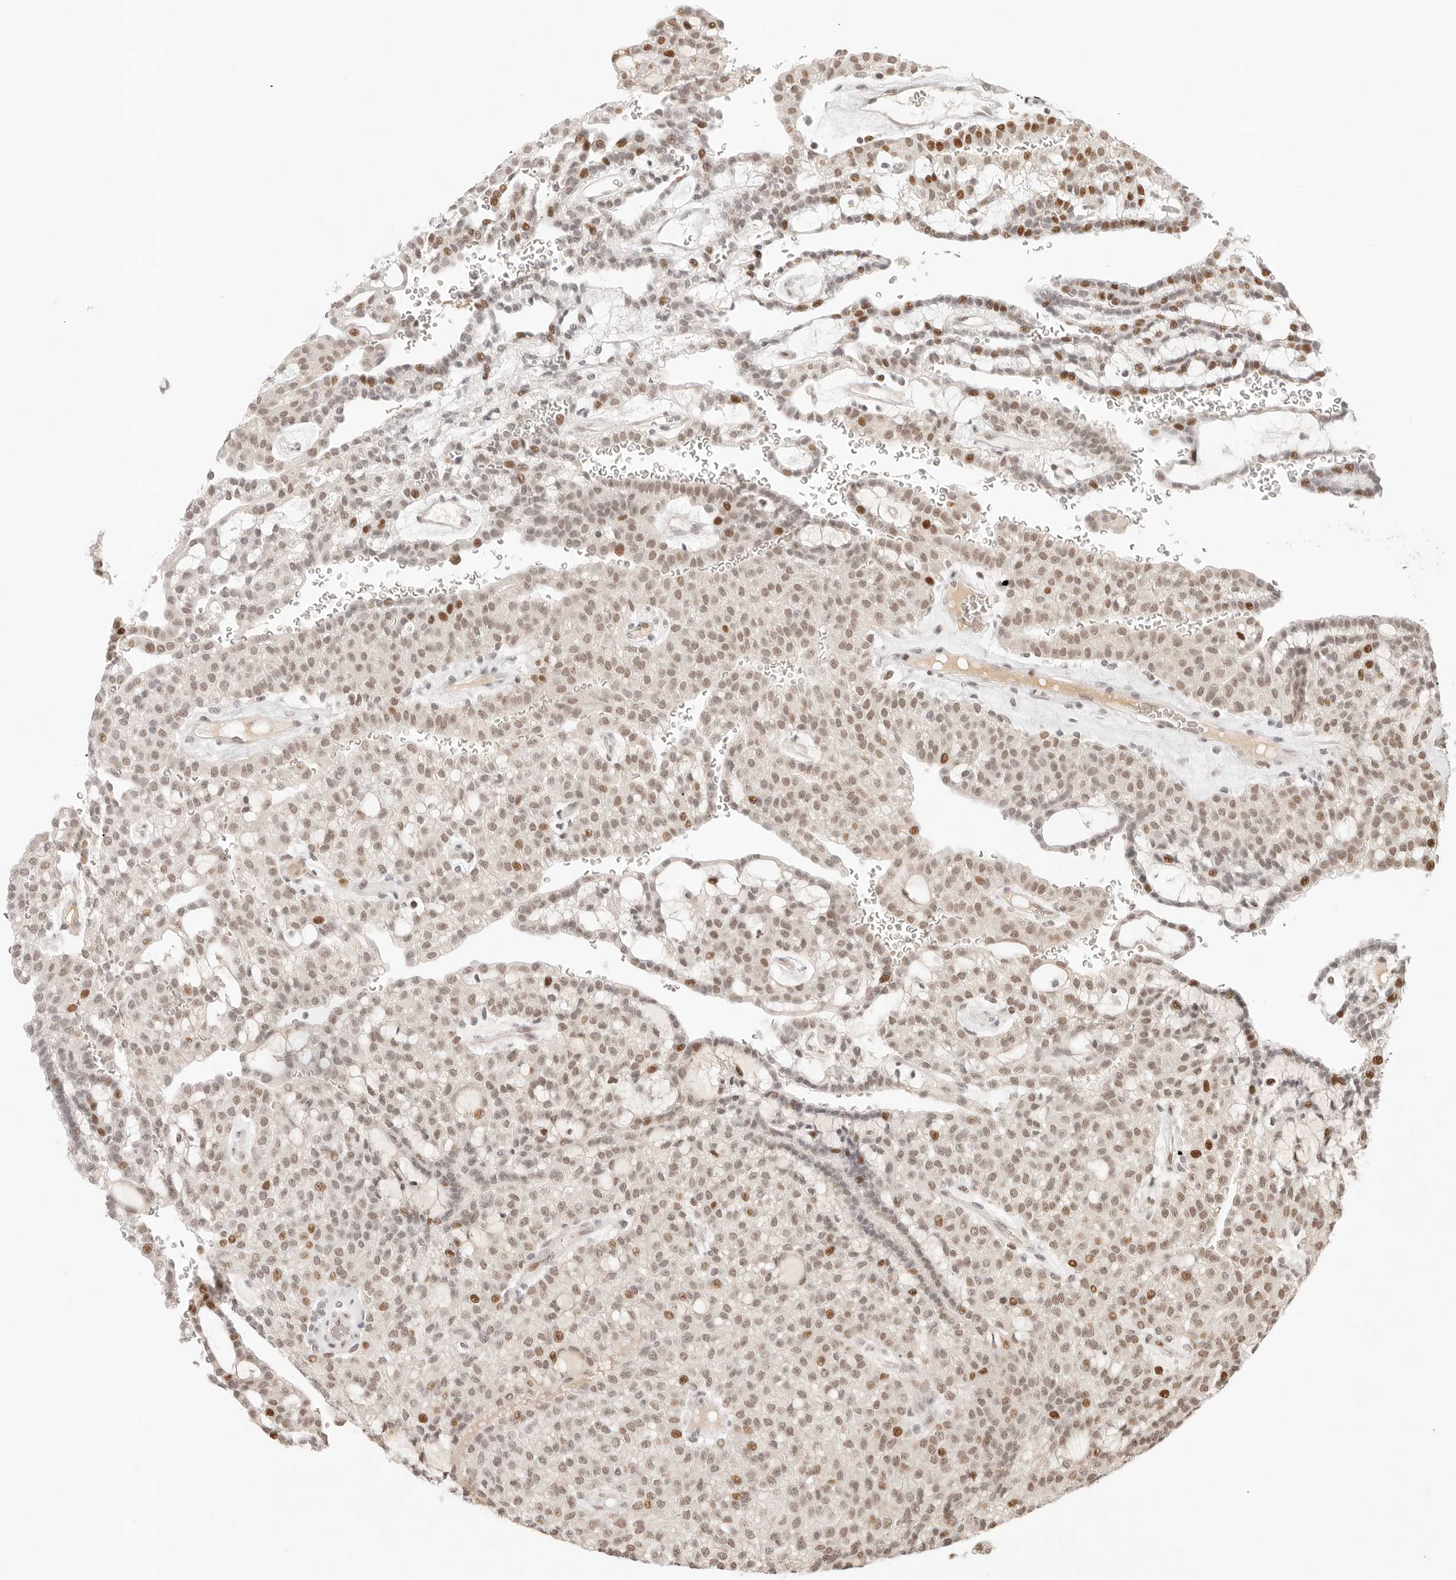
{"staining": {"intensity": "strong", "quantity": "<25%", "location": "nuclear"}, "tissue": "renal cancer", "cell_type": "Tumor cells", "image_type": "cancer", "snomed": [{"axis": "morphology", "description": "Adenocarcinoma, NOS"}, {"axis": "topography", "description": "Kidney"}], "caption": "The histopathology image reveals staining of adenocarcinoma (renal), revealing strong nuclear protein staining (brown color) within tumor cells. (IHC, brightfield microscopy, high magnification).", "gene": "HOXC5", "patient": {"sex": "male", "age": 63}}